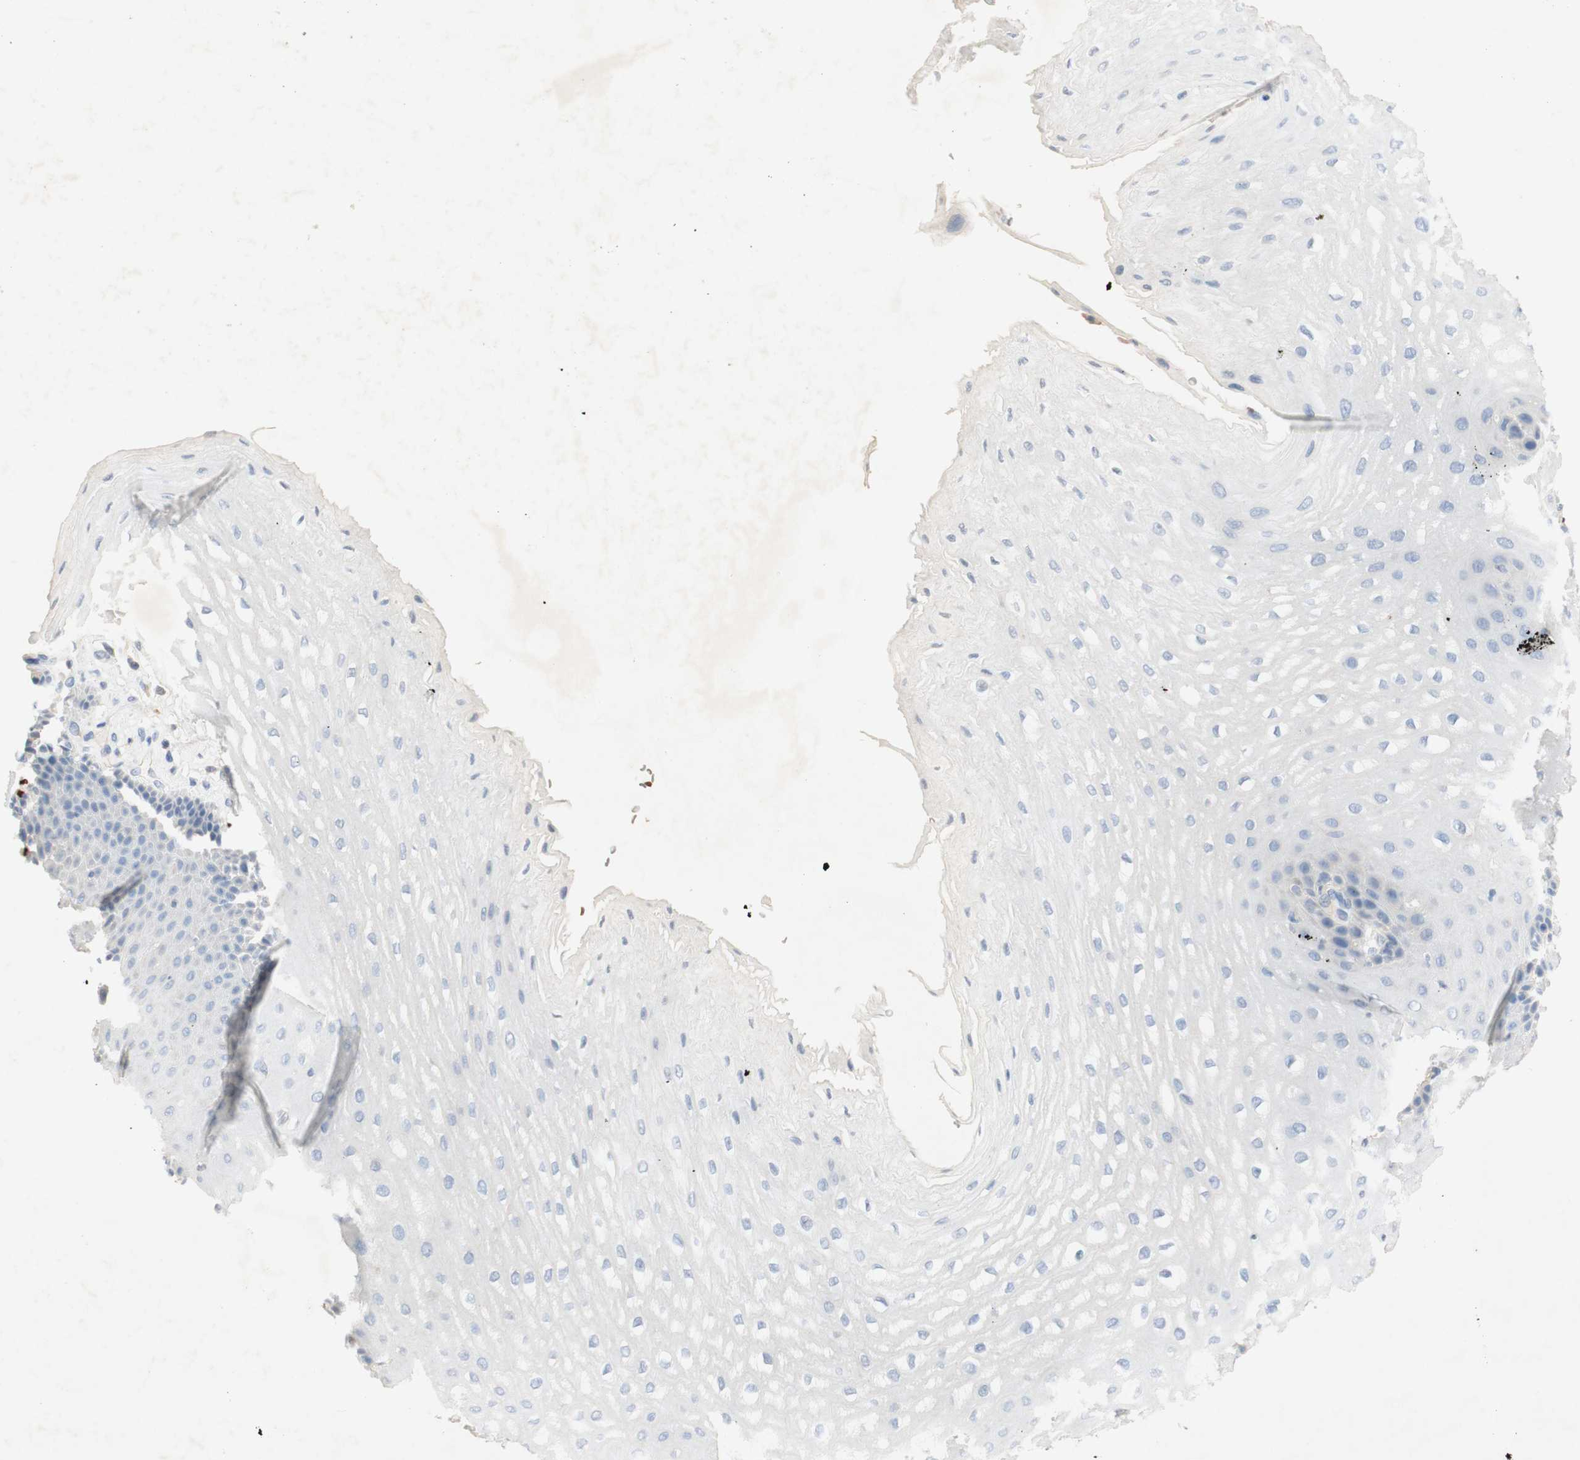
{"staining": {"intensity": "negative", "quantity": "none", "location": "none"}, "tissue": "esophagus", "cell_type": "Squamous epithelial cells", "image_type": "normal", "snomed": [{"axis": "morphology", "description": "Normal tissue, NOS"}, {"axis": "topography", "description": "Esophagus"}], "caption": "An immunohistochemistry image of unremarkable esophagus is shown. There is no staining in squamous epithelial cells of esophagus.", "gene": "EPO", "patient": {"sex": "male", "age": 54}}